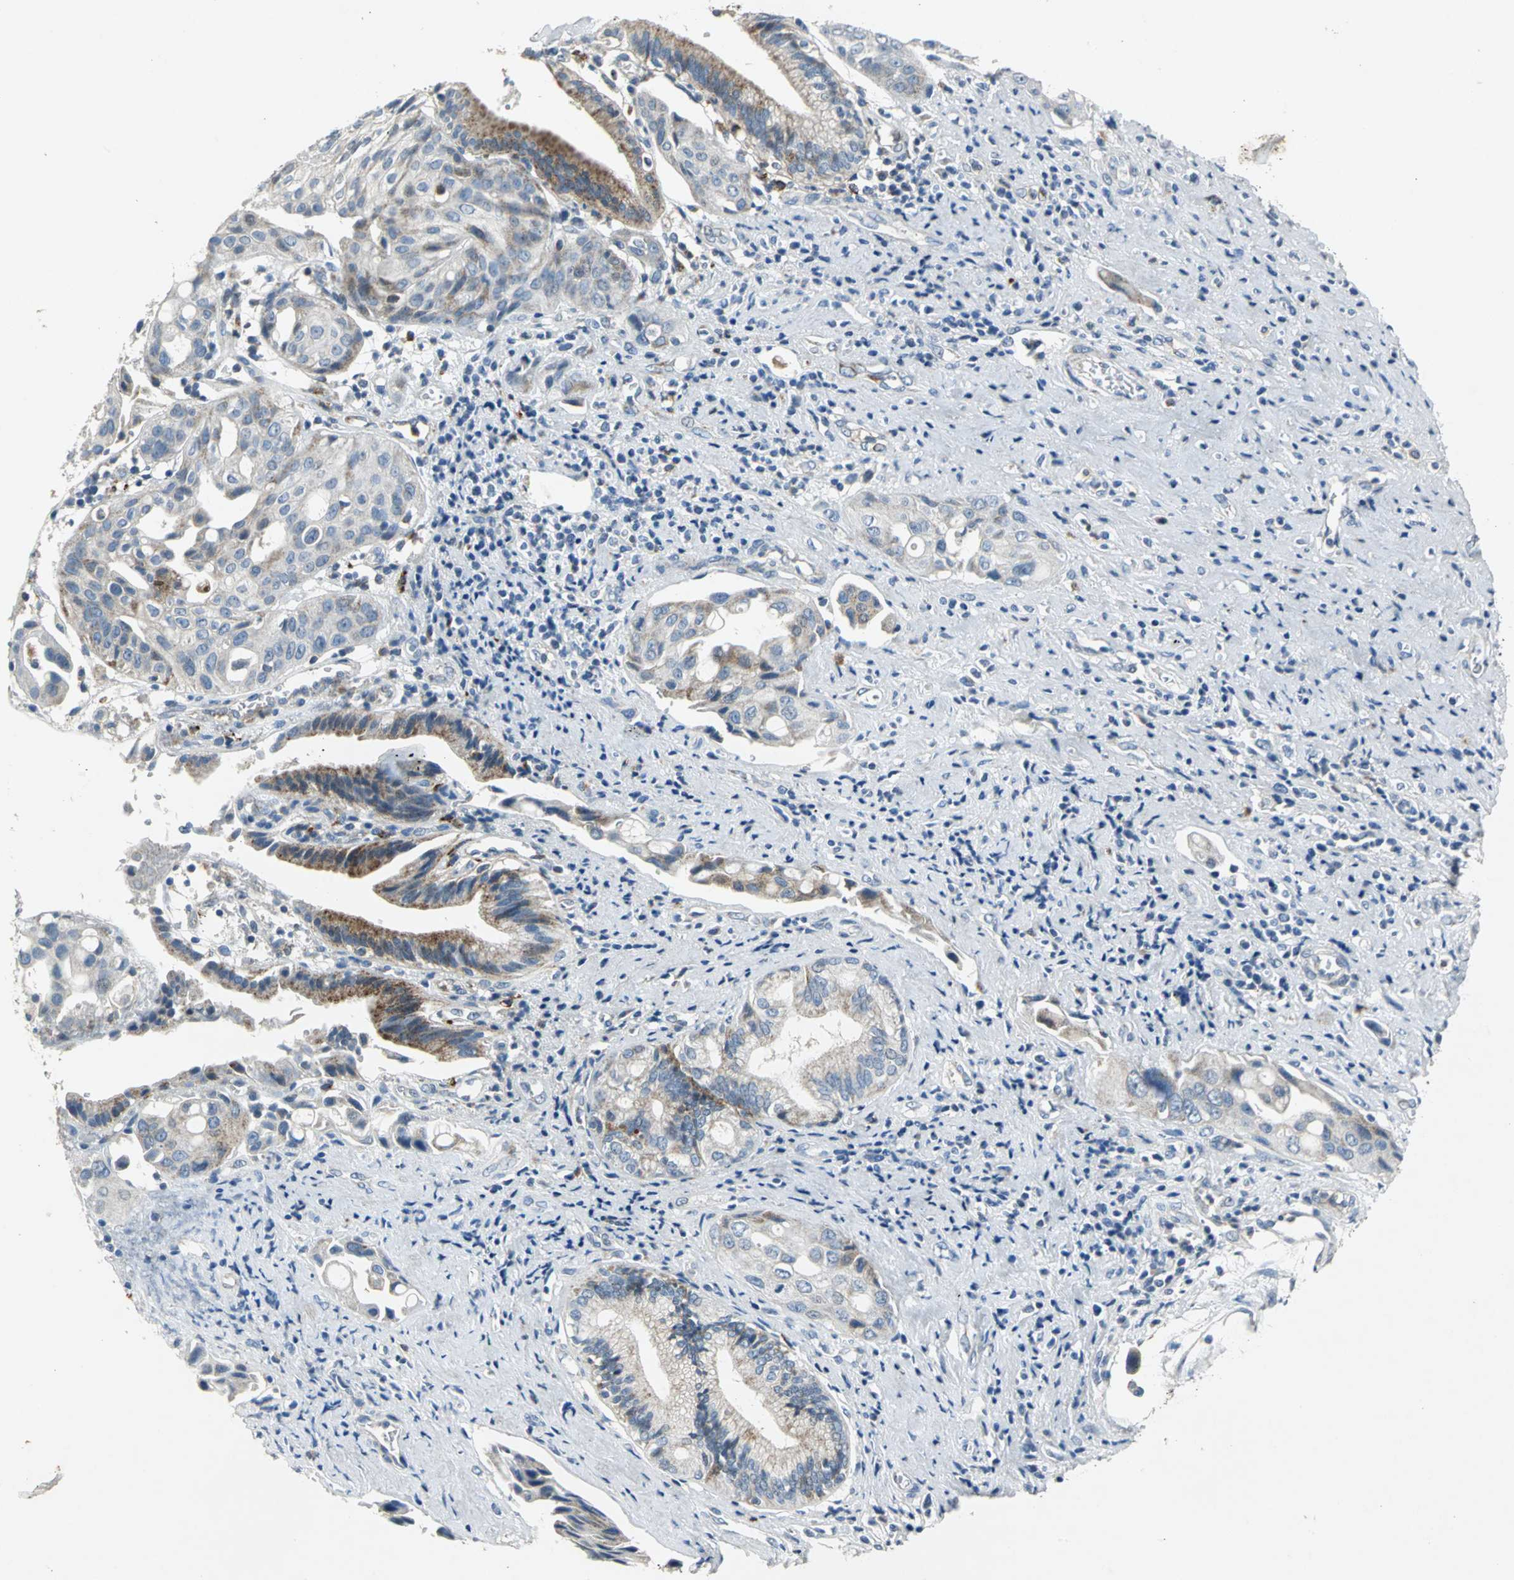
{"staining": {"intensity": "moderate", "quantity": "25%-75%", "location": "cytoplasmic/membranous"}, "tissue": "pancreatic cancer", "cell_type": "Tumor cells", "image_type": "cancer", "snomed": [{"axis": "morphology", "description": "Adenocarcinoma, NOS"}, {"axis": "topography", "description": "Pancreas"}], "caption": "Protein analysis of adenocarcinoma (pancreatic) tissue demonstrates moderate cytoplasmic/membranous expression in about 25%-75% of tumor cells. (DAB IHC, brown staining for protein, blue staining for nuclei).", "gene": "SPPL2B", "patient": {"sex": "female", "age": 60}}